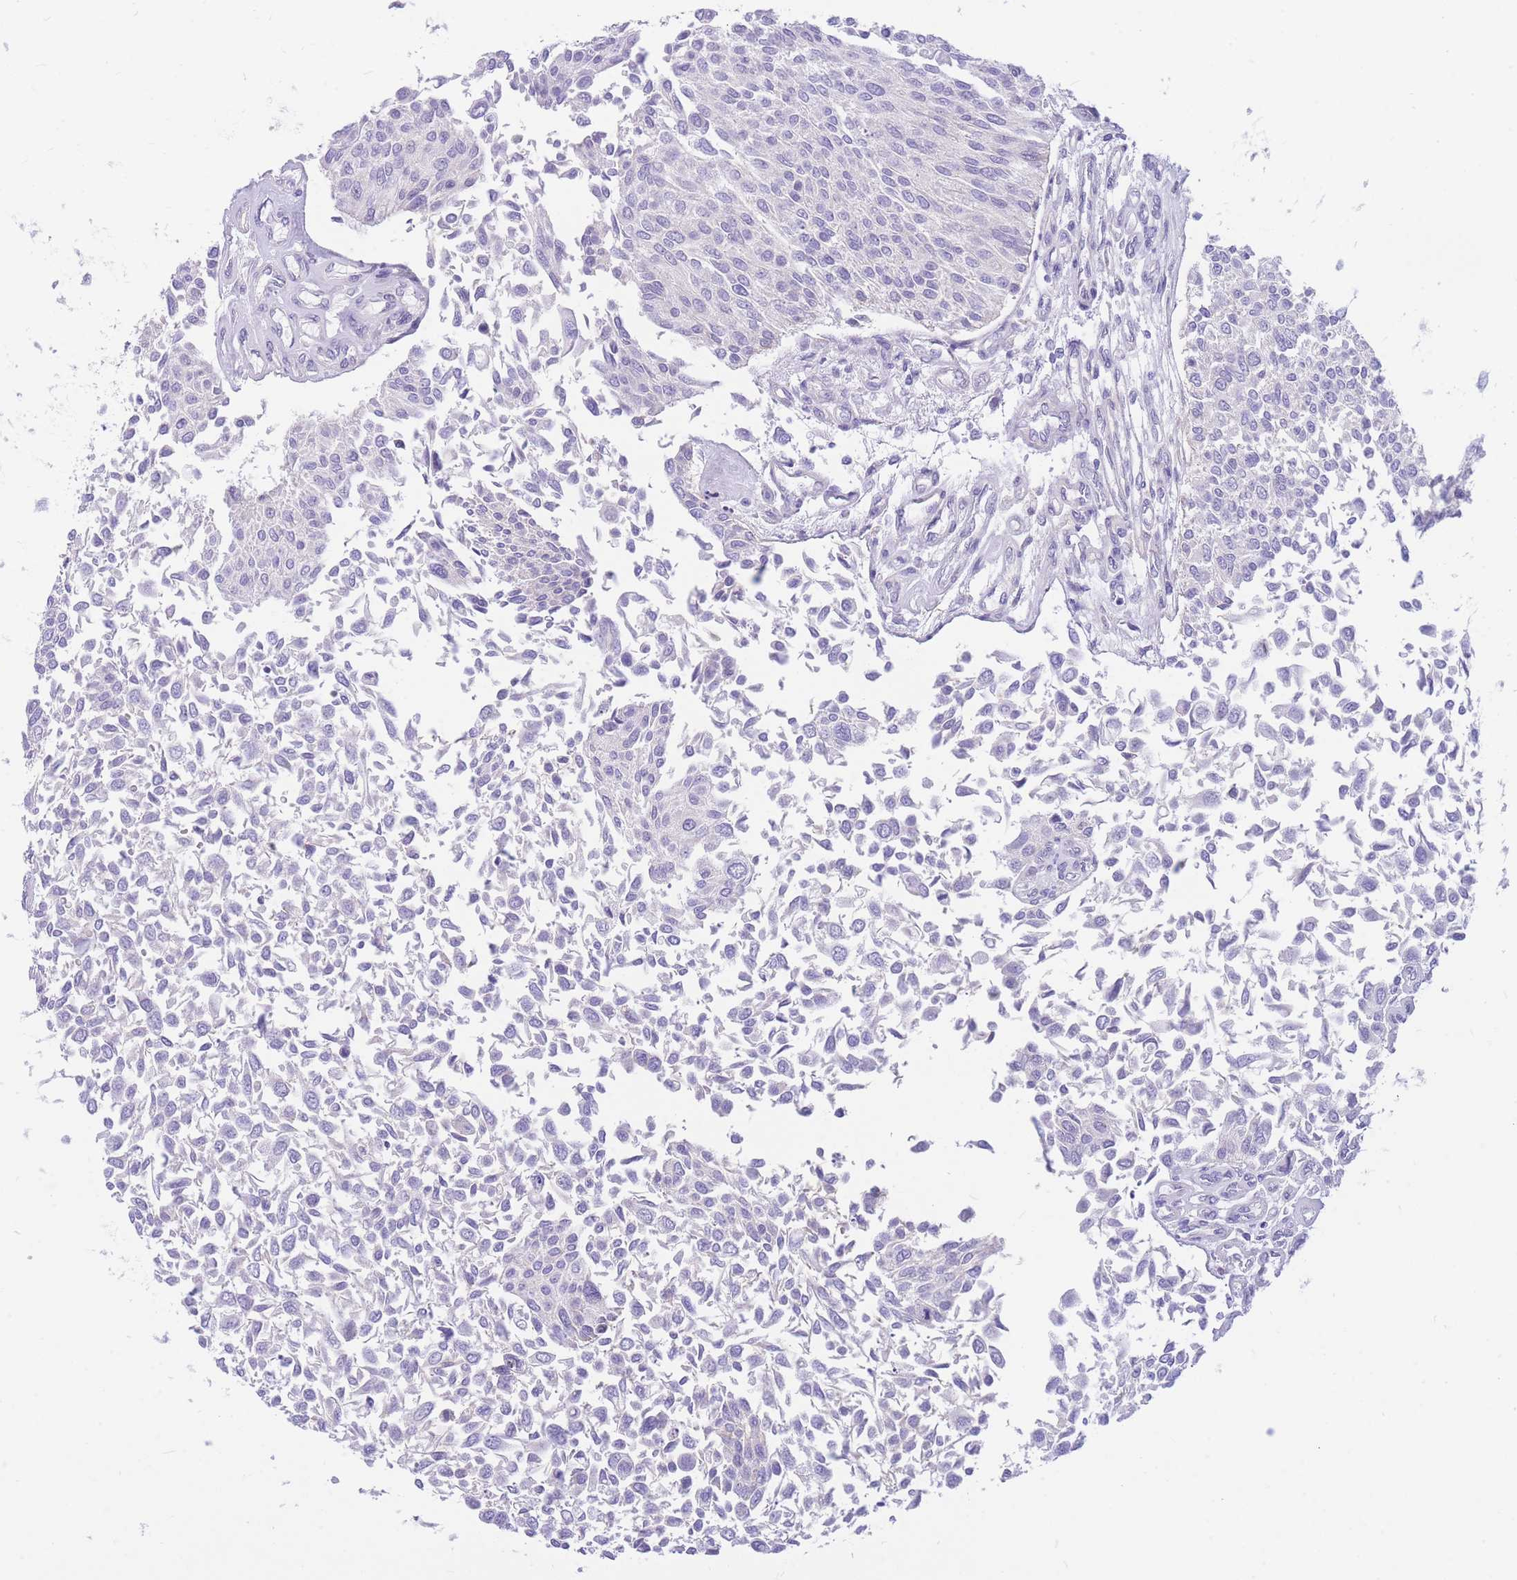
{"staining": {"intensity": "negative", "quantity": "none", "location": "none"}, "tissue": "urothelial cancer", "cell_type": "Tumor cells", "image_type": "cancer", "snomed": [{"axis": "morphology", "description": "Urothelial carcinoma, NOS"}, {"axis": "topography", "description": "Urinary bladder"}], "caption": "Immunohistochemistry (IHC) of urothelial cancer shows no positivity in tumor cells.", "gene": "ZNF311", "patient": {"sex": "male", "age": 55}}